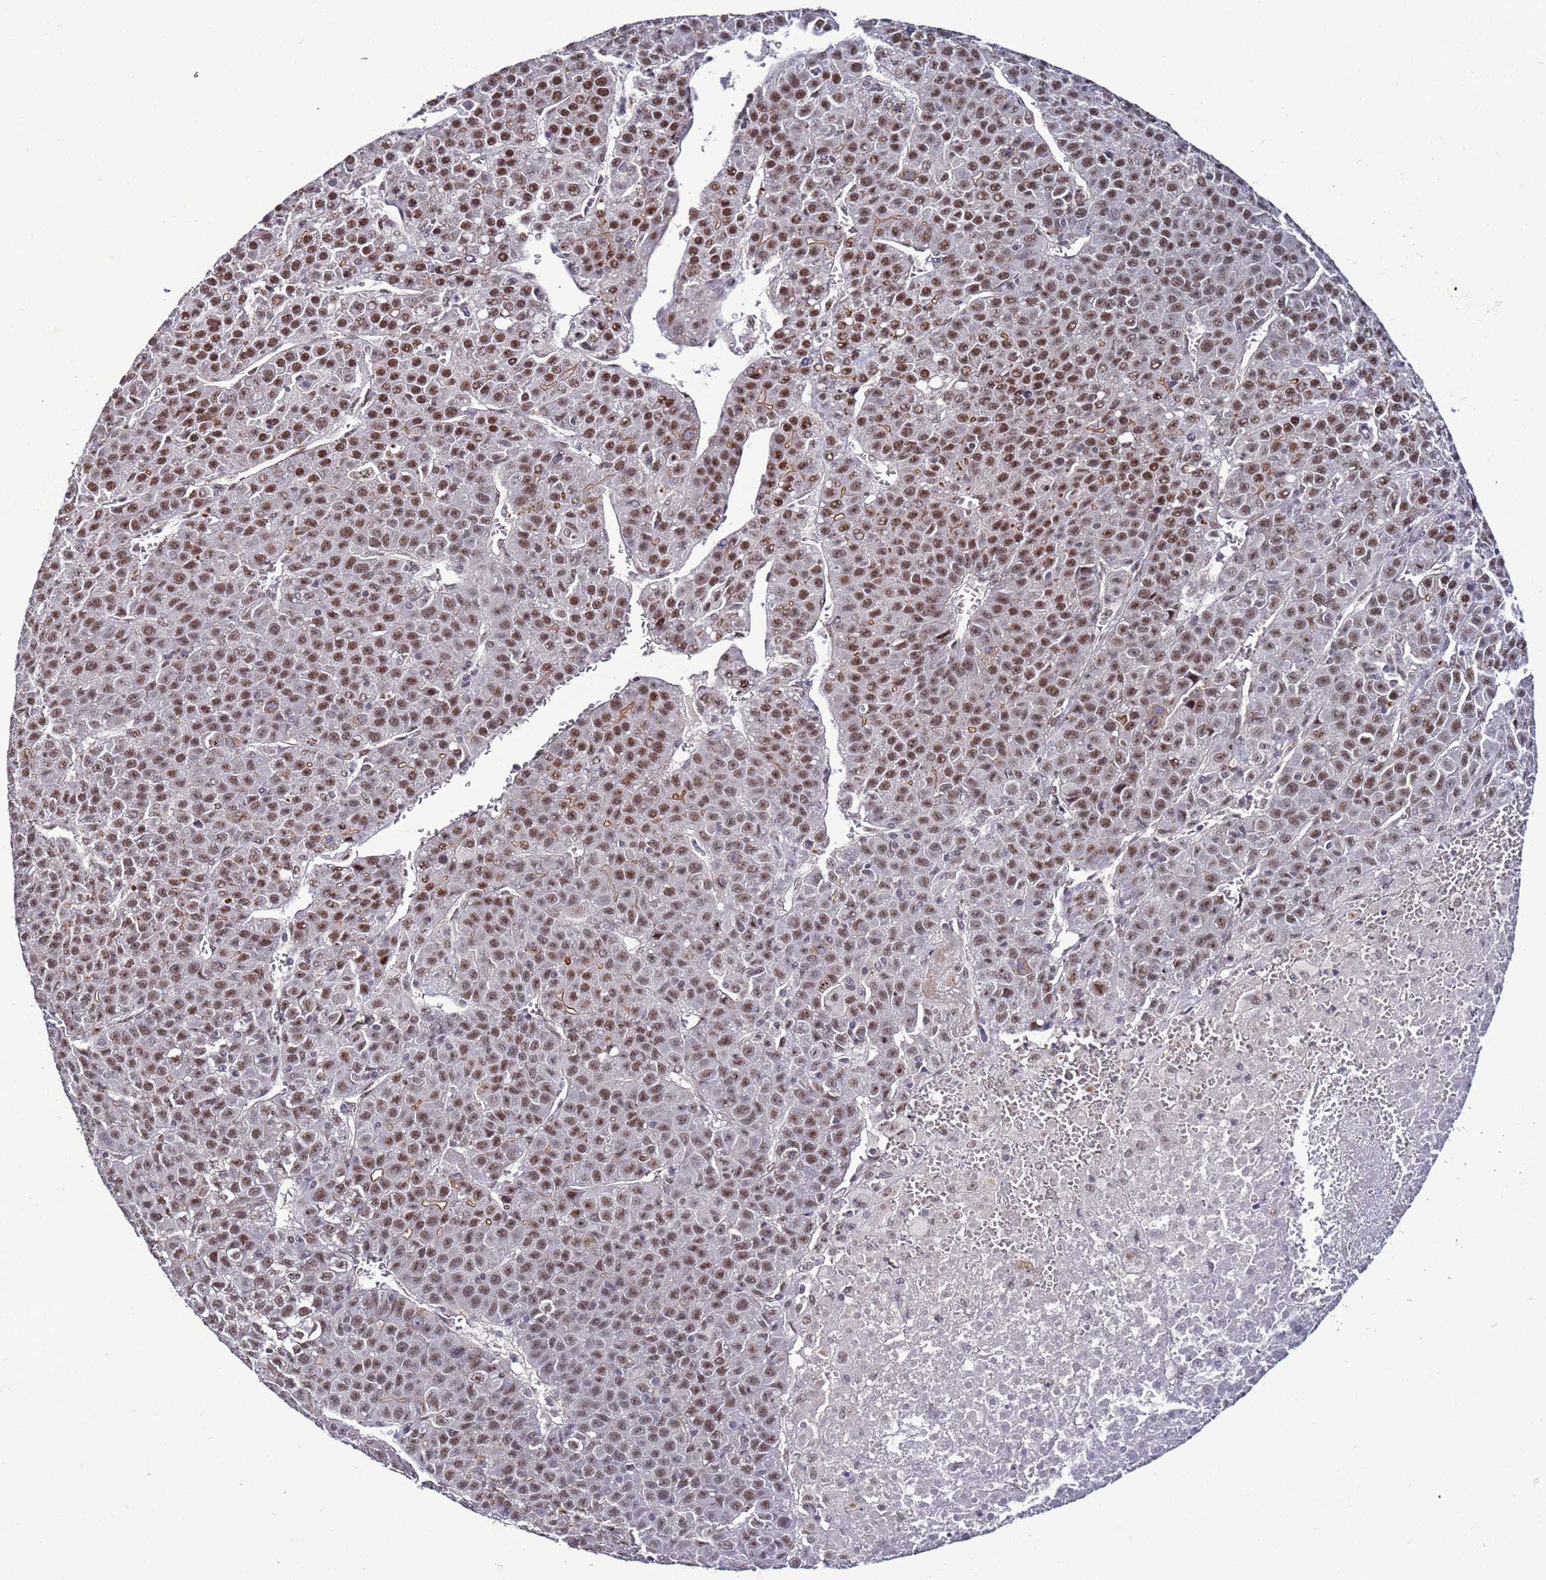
{"staining": {"intensity": "moderate", "quantity": "25%-75%", "location": "nuclear"}, "tissue": "liver cancer", "cell_type": "Tumor cells", "image_type": "cancer", "snomed": [{"axis": "morphology", "description": "Carcinoma, Hepatocellular, NOS"}, {"axis": "topography", "description": "Liver"}], "caption": "Immunohistochemistry staining of liver cancer, which demonstrates medium levels of moderate nuclear positivity in about 25%-75% of tumor cells indicating moderate nuclear protein staining. The staining was performed using DAB (3,3'-diaminobenzidine) (brown) for protein detection and nuclei were counterstained in hematoxylin (blue).", "gene": "PSMA7", "patient": {"sex": "female", "age": 53}}